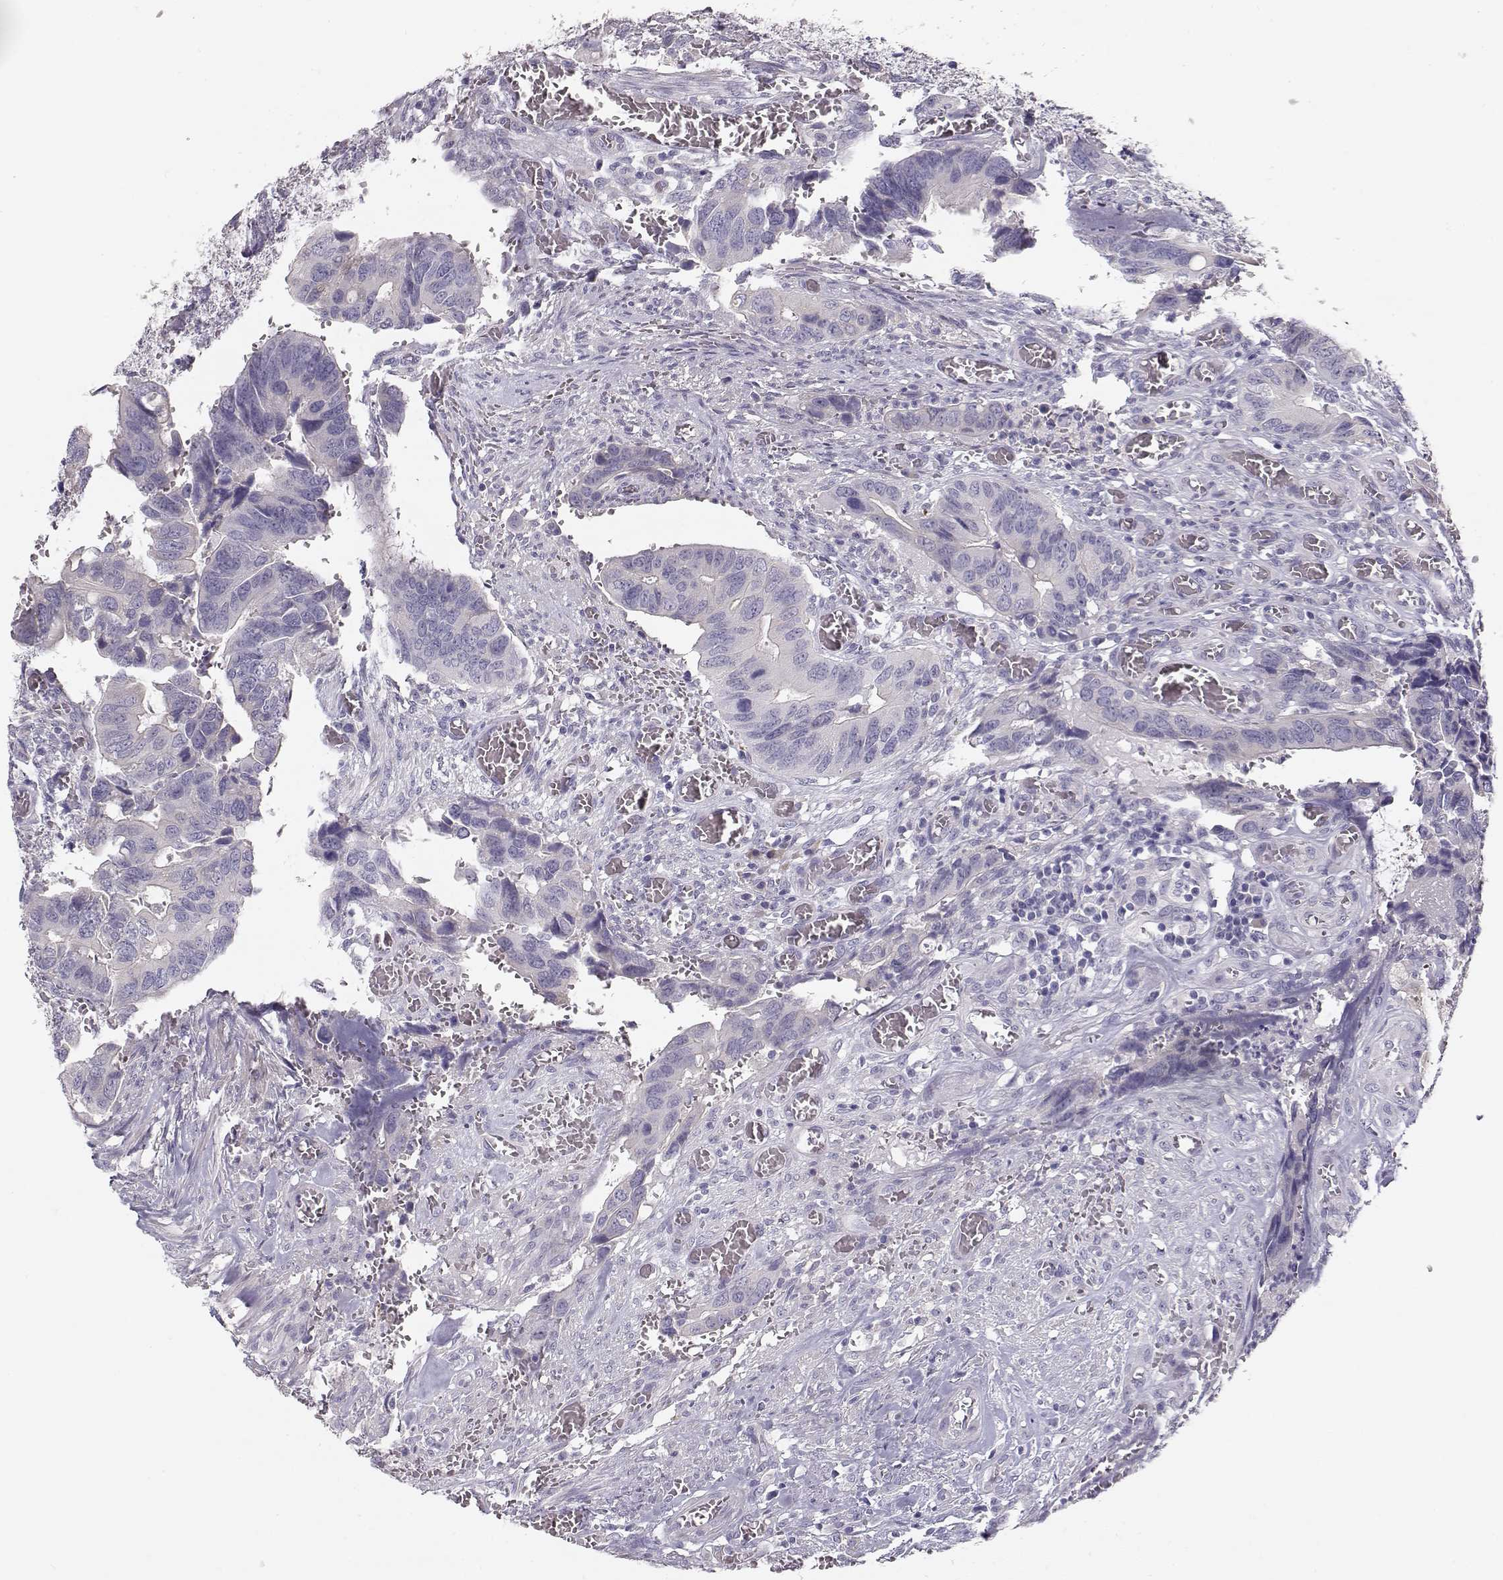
{"staining": {"intensity": "negative", "quantity": "none", "location": "none"}, "tissue": "colorectal cancer", "cell_type": "Tumor cells", "image_type": "cancer", "snomed": [{"axis": "morphology", "description": "Adenocarcinoma, NOS"}, {"axis": "topography", "description": "Colon"}], "caption": "High magnification brightfield microscopy of colorectal adenocarcinoma stained with DAB (brown) and counterstained with hematoxylin (blue): tumor cells show no significant positivity. The staining was performed using DAB (3,3'-diaminobenzidine) to visualize the protein expression in brown, while the nuclei were stained in blue with hematoxylin (Magnification: 20x).", "gene": "GLIPR1L2", "patient": {"sex": "male", "age": 49}}